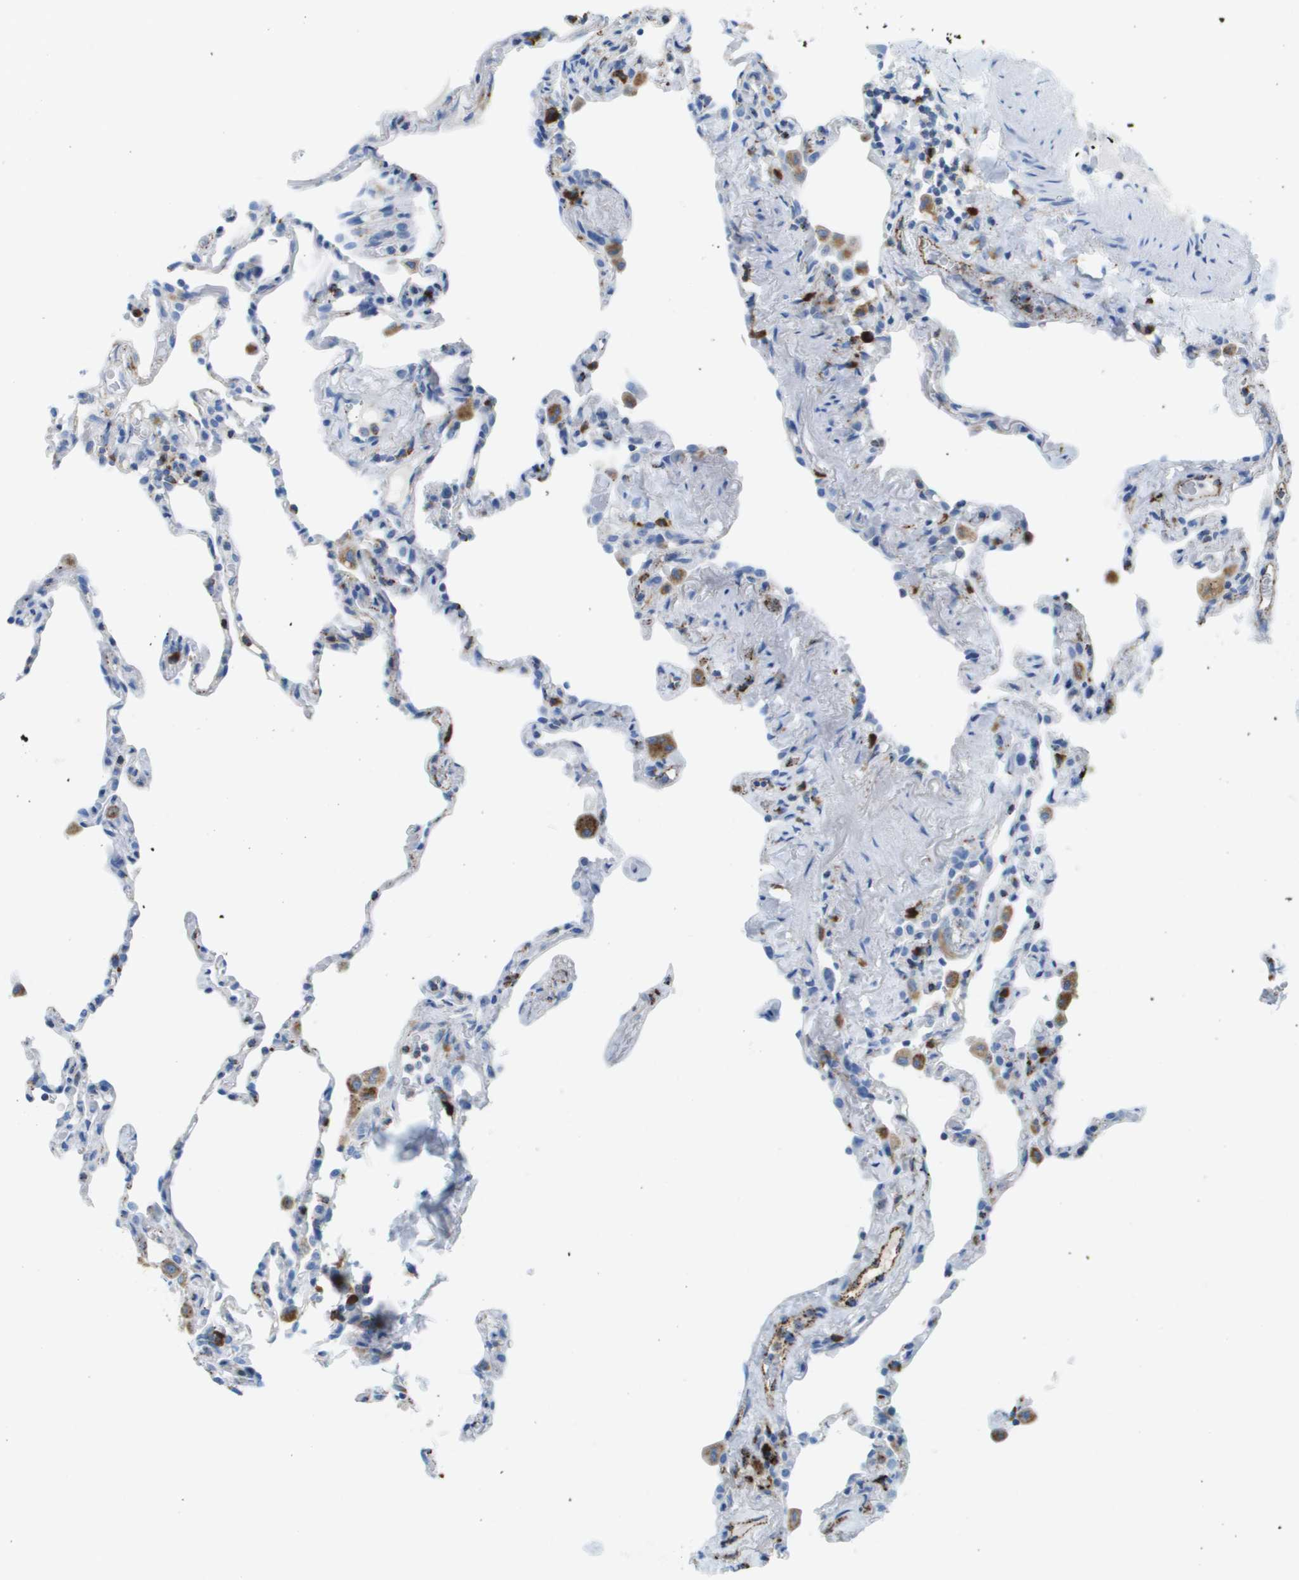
{"staining": {"intensity": "negative", "quantity": "none", "location": "none"}, "tissue": "lung", "cell_type": "Alveolar cells", "image_type": "normal", "snomed": [{"axis": "morphology", "description": "Normal tissue, NOS"}, {"axis": "topography", "description": "Lung"}], "caption": "Benign lung was stained to show a protein in brown. There is no significant staining in alveolar cells.", "gene": "PRCP", "patient": {"sex": "male", "age": 59}}